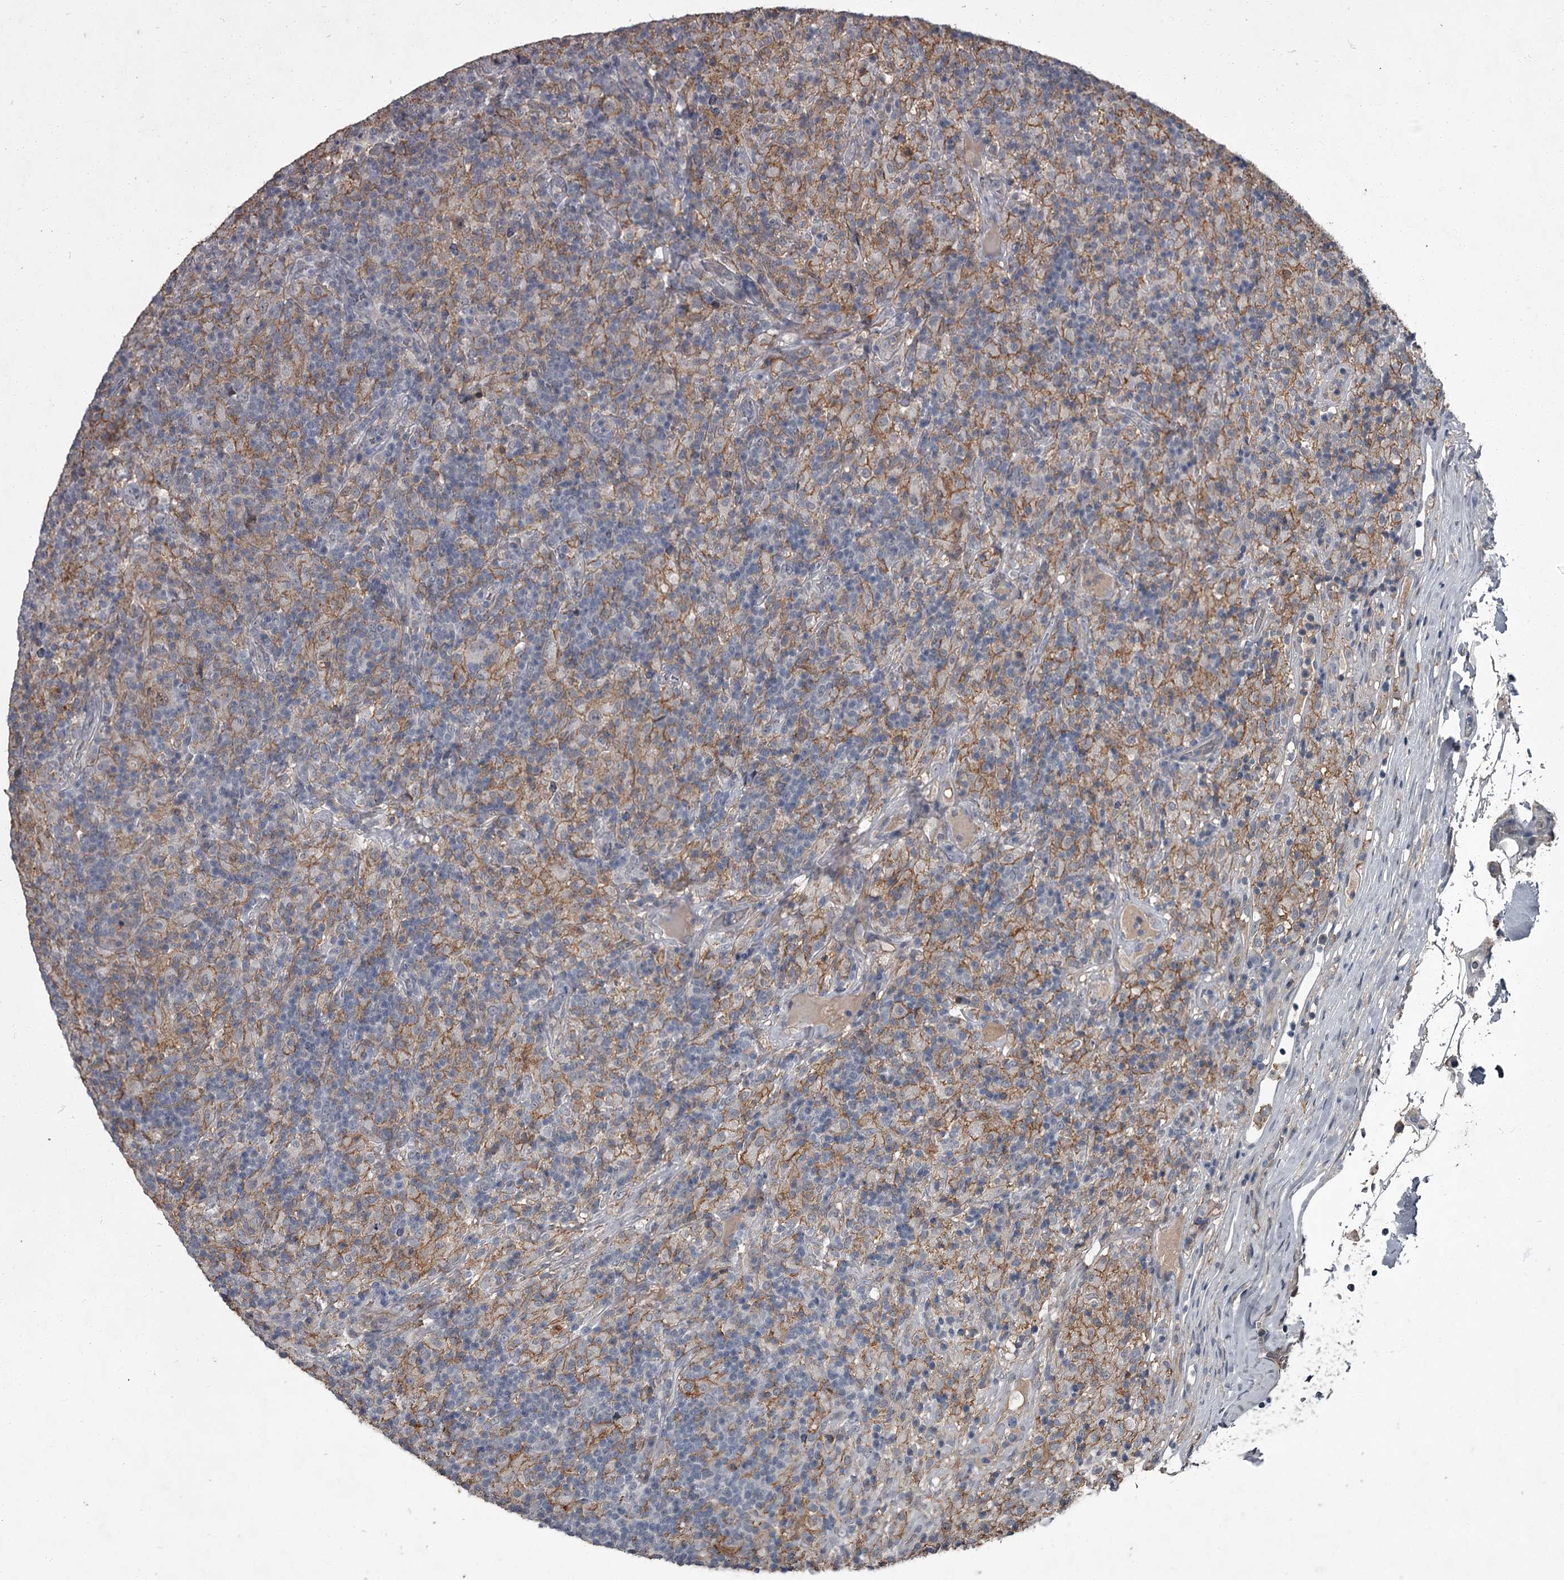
{"staining": {"intensity": "negative", "quantity": "none", "location": "none"}, "tissue": "lymphoma", "cell_type": "Tumor cells", "image_type": "cancer", "snomed": [{"axis": "morphology", "description": "Hodgkin's disease, NOS"}, {"axis": "topography", "description": "Lymph node"}], "caption": "An IHC image of lymphoma is shown. There is no staining in tumor cells of lymphoma.", "gene": "FLVCR2", "patient": {"sex": "male", "age": 70}}